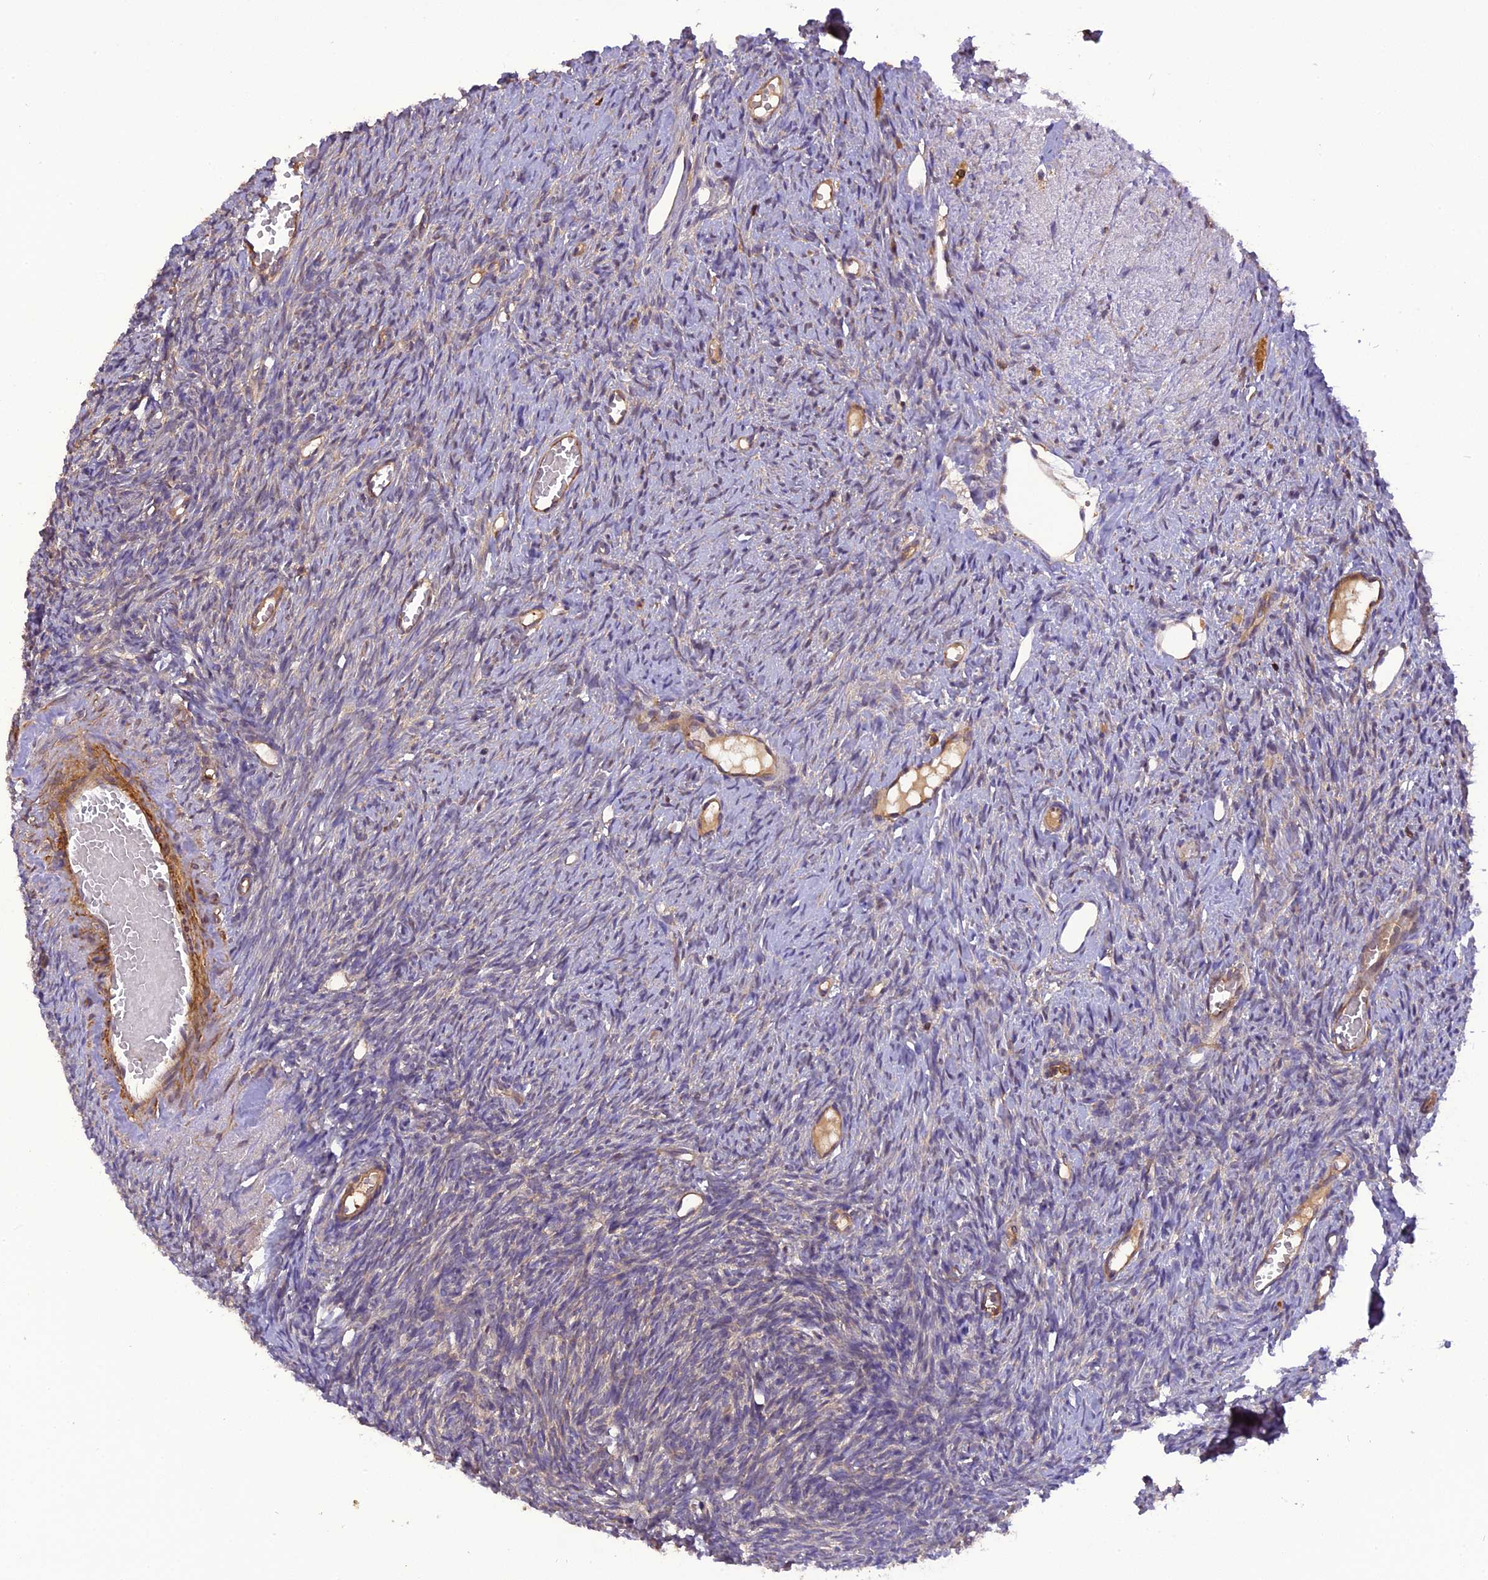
{"staining": {"intensity": "weak", "quantity": "<25%", "location": "cytoplasmic/membranous"}, "tissue": "ovary", "cell_type": "Ovarian stroma cells", "image_type": "normal", "snomed": [{"axis": "morphology", "description": "Normal tissue, NOS"}, {"axis": "topography", "description": "Ovary"}], "caption": "IHC micrograph of unremarkable ovary: ovary stained with DAB (3,3'-diaminobenzidine) displays no significant protein staining in ovarian stroma cells.", "gene": "STOML1", "patient": {"sex": "female", "age": 51}}